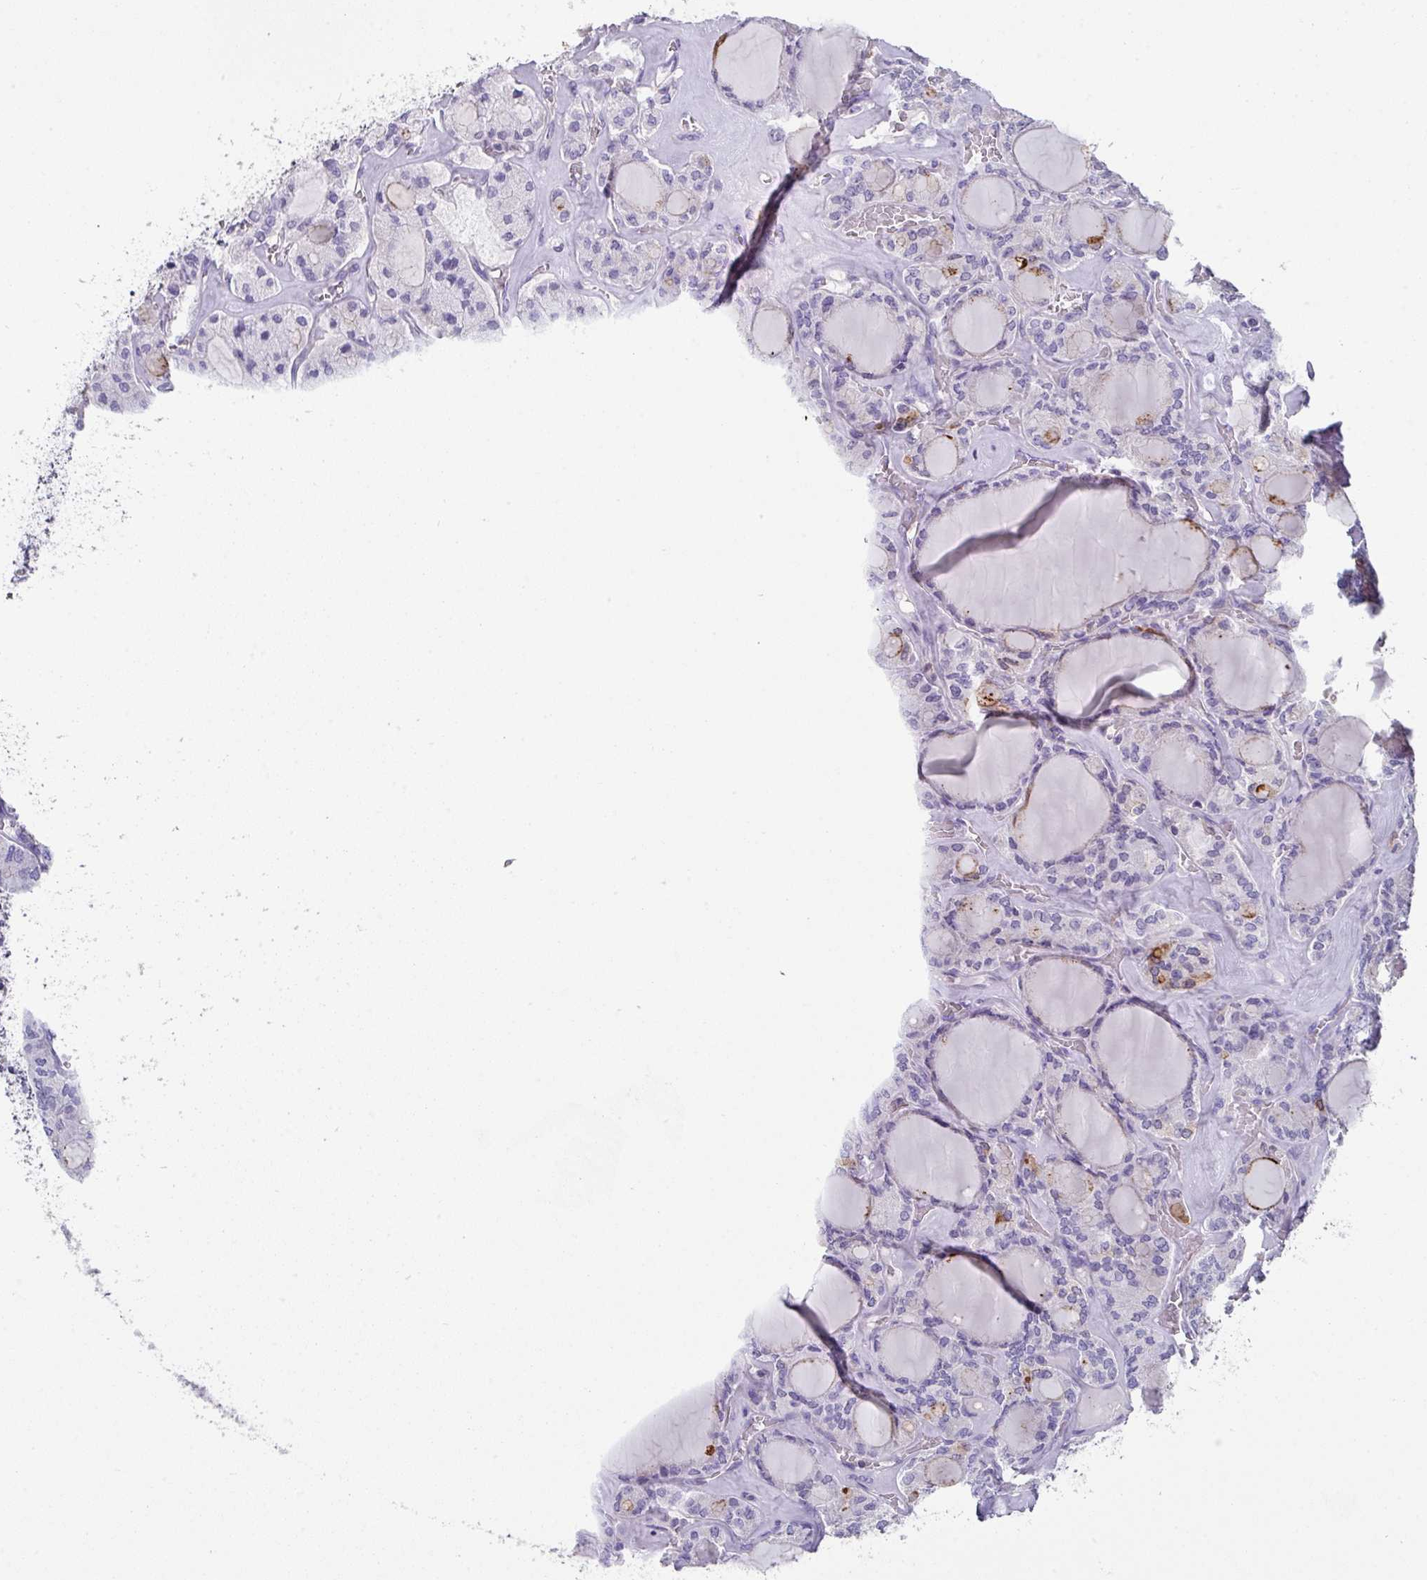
{"staining": {"intensity": "strong", "quantity": "<25%", "location": "cytoplasmic/membranous"}, "tissue": "thyroid cancer", "cell_type": "Tumor cells", "image_type": "cancer", "snomed": [{"axis": "morphology", "description": "Papillary adenocarcinoma, NOS"}, {"axis": "topography", "description": "Thyroid gland"}], "caption": "Papillary adenocarcinoma (thyroid) was stained to show a protein in brown. There is medium levels of strong cytoplasmic/membranous expression in about <25% of tumor cells.", "gene": "DCAF12L2", "patient": {"sex": "male", "age": 87}}